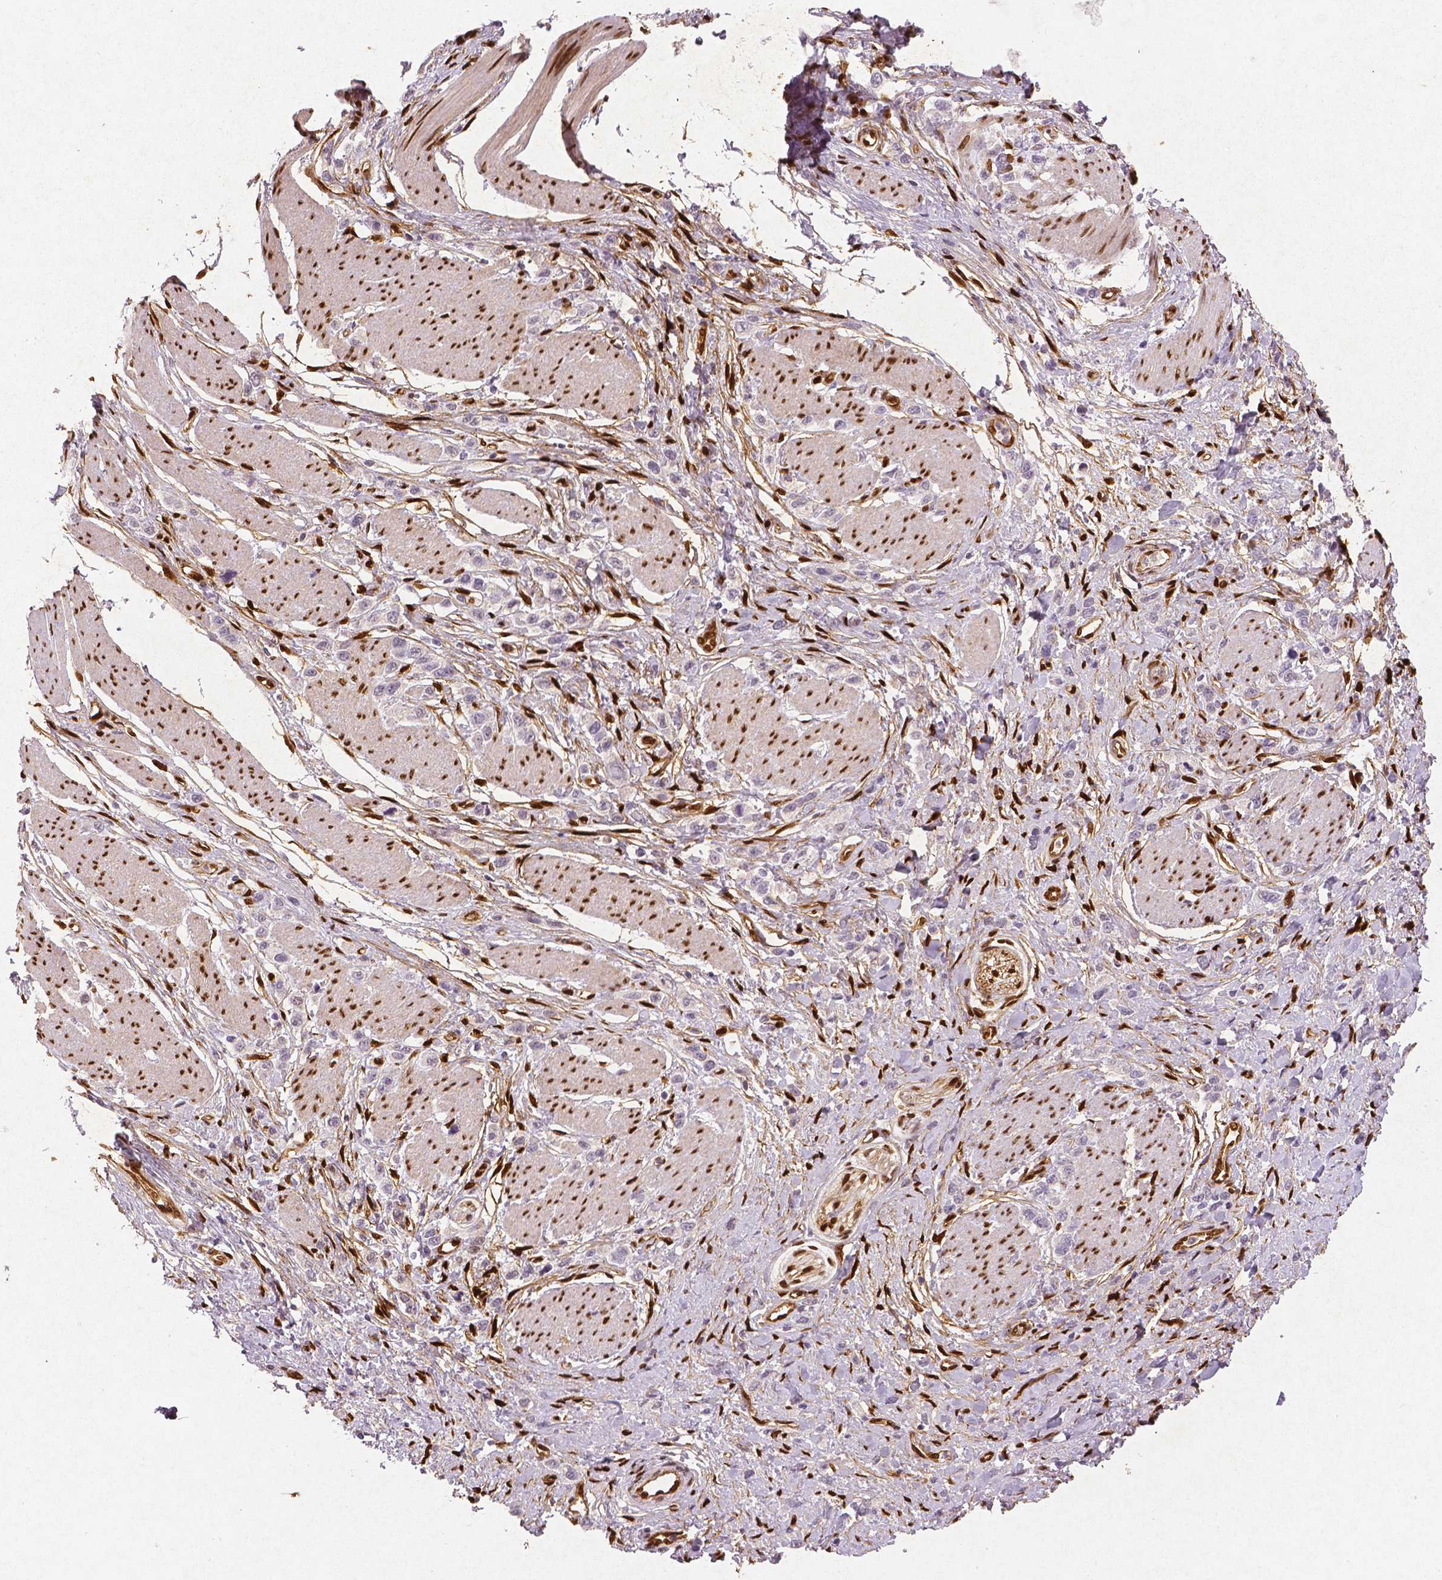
{"staining": {"intensity": "negative", "quantity": "none", "location": "none"}, "tissue": "stomach cancer", "cell_type": "Tumor cells", "image_type": "cancer", "snomed": [{"axis": "morphology", "description": "Adenocarcinoma, NOS"}, {"axis": "topography", "description": "Stomach"}], "caption": "Histopathology image shows no significant protein staining in tumor cells of stomach adenocarcinoma. Brightfield microscopy of immunohistochemistry (IHC) stained with DAB (3,3'-diaminobenzidine) (brown) and hematoxylin (blue), captured at high magnification.", "gene": "WWTR1", "patient": {"sex": "female", "age": 65}}